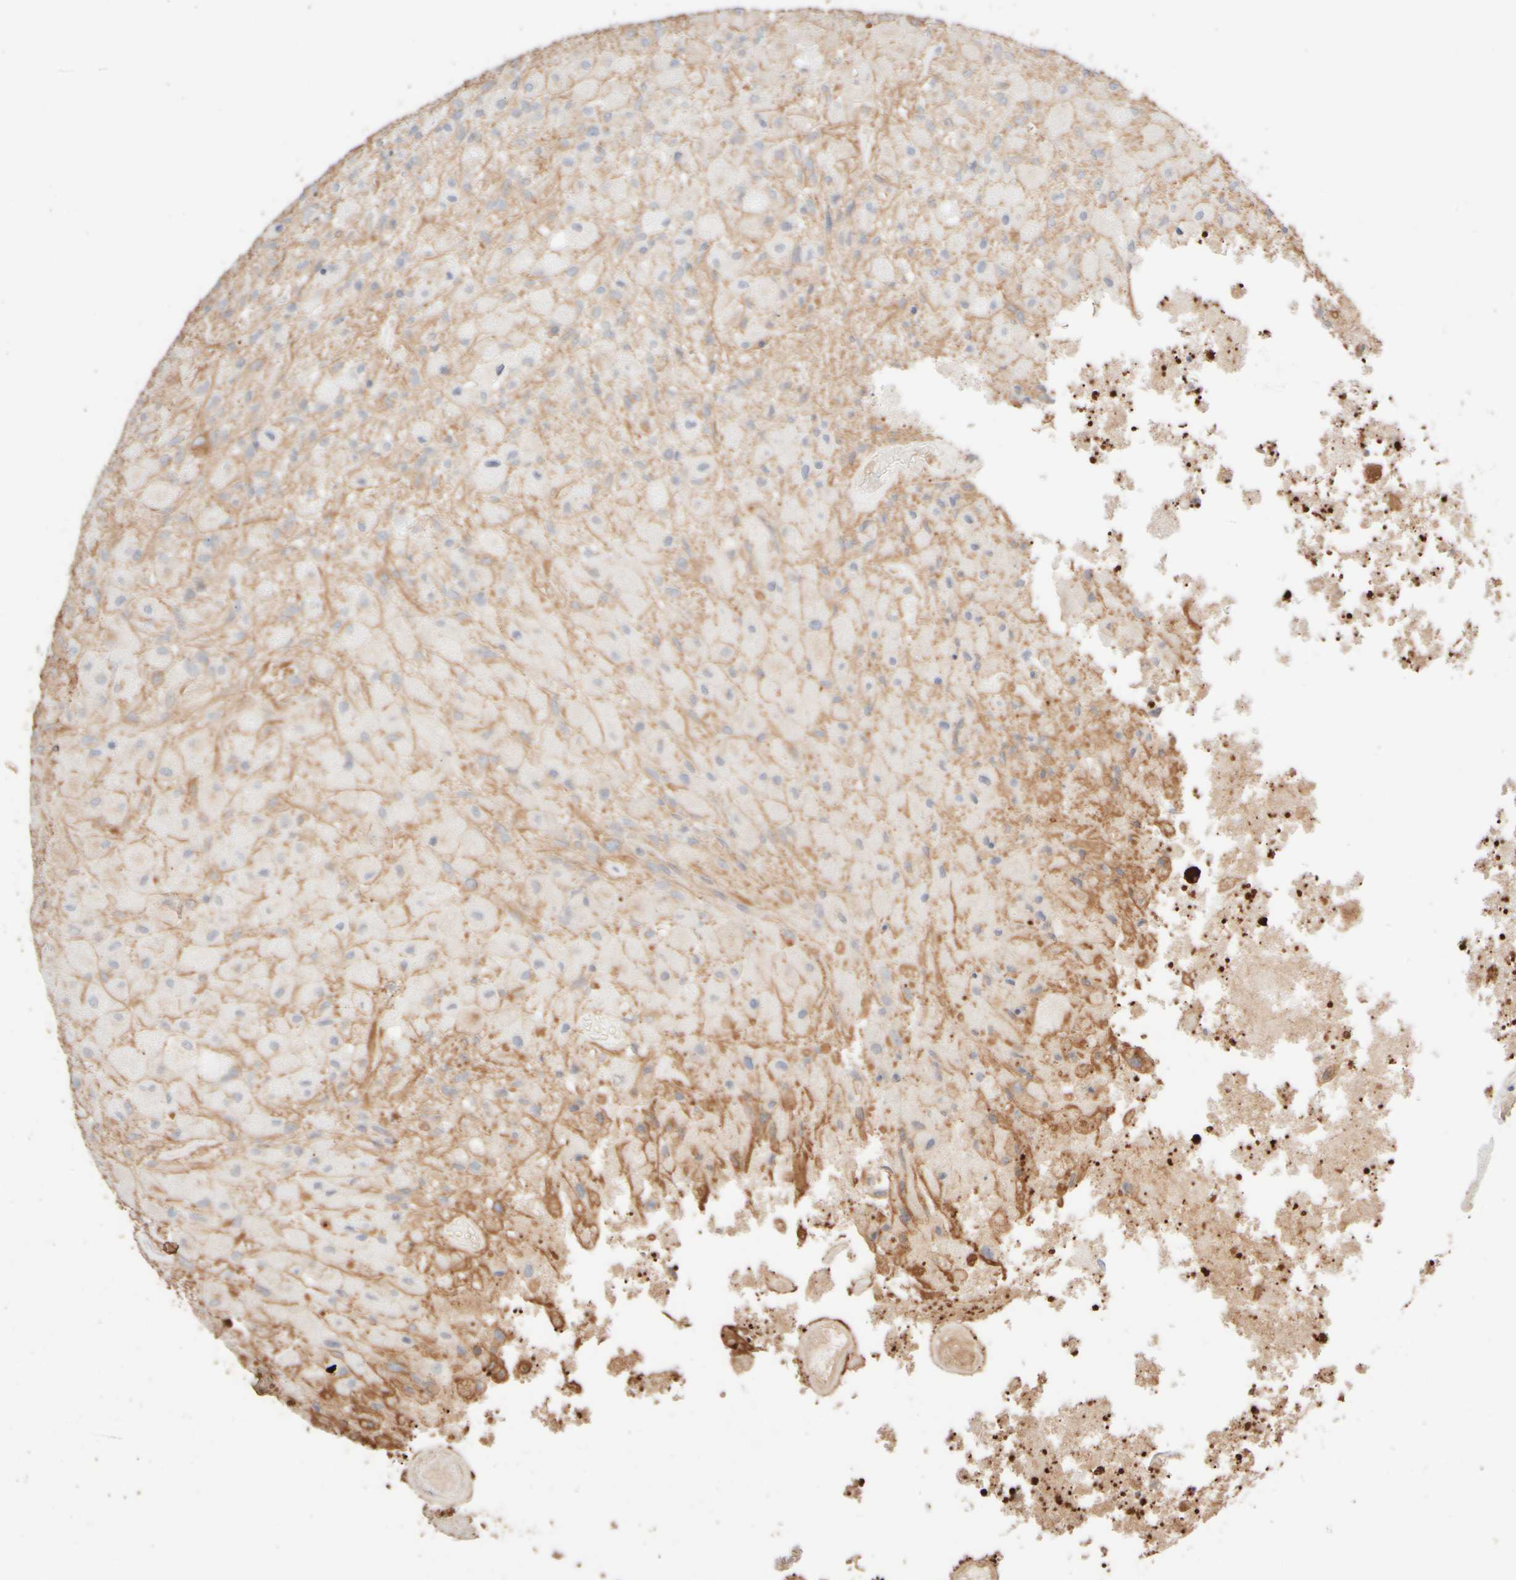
{"staining": {"intensity": "negative", "quantity": "none", "location": "none"}, "tissue": "glioma", "cell_type": "Tumor cells", "image_type": "cancer", "snomed": [{"axis": "morphology", "description": "Normal tissue, NOS"}, {"axis": "morphology", "description": "Glioma, malignant, High grade"}, {"axis": "topography", "description": "Cerebral cortex"}], "caption": "High magnification brightfield microscopy of malignant high-grade glioma stained with DAB (3,3'-diaminobenzidine) (brown) and counterstained with hematoxylin (blue): tumor cells show no significant staining.", "gene": "KRT15", "patient": {"sex": "male", "age": 77}}